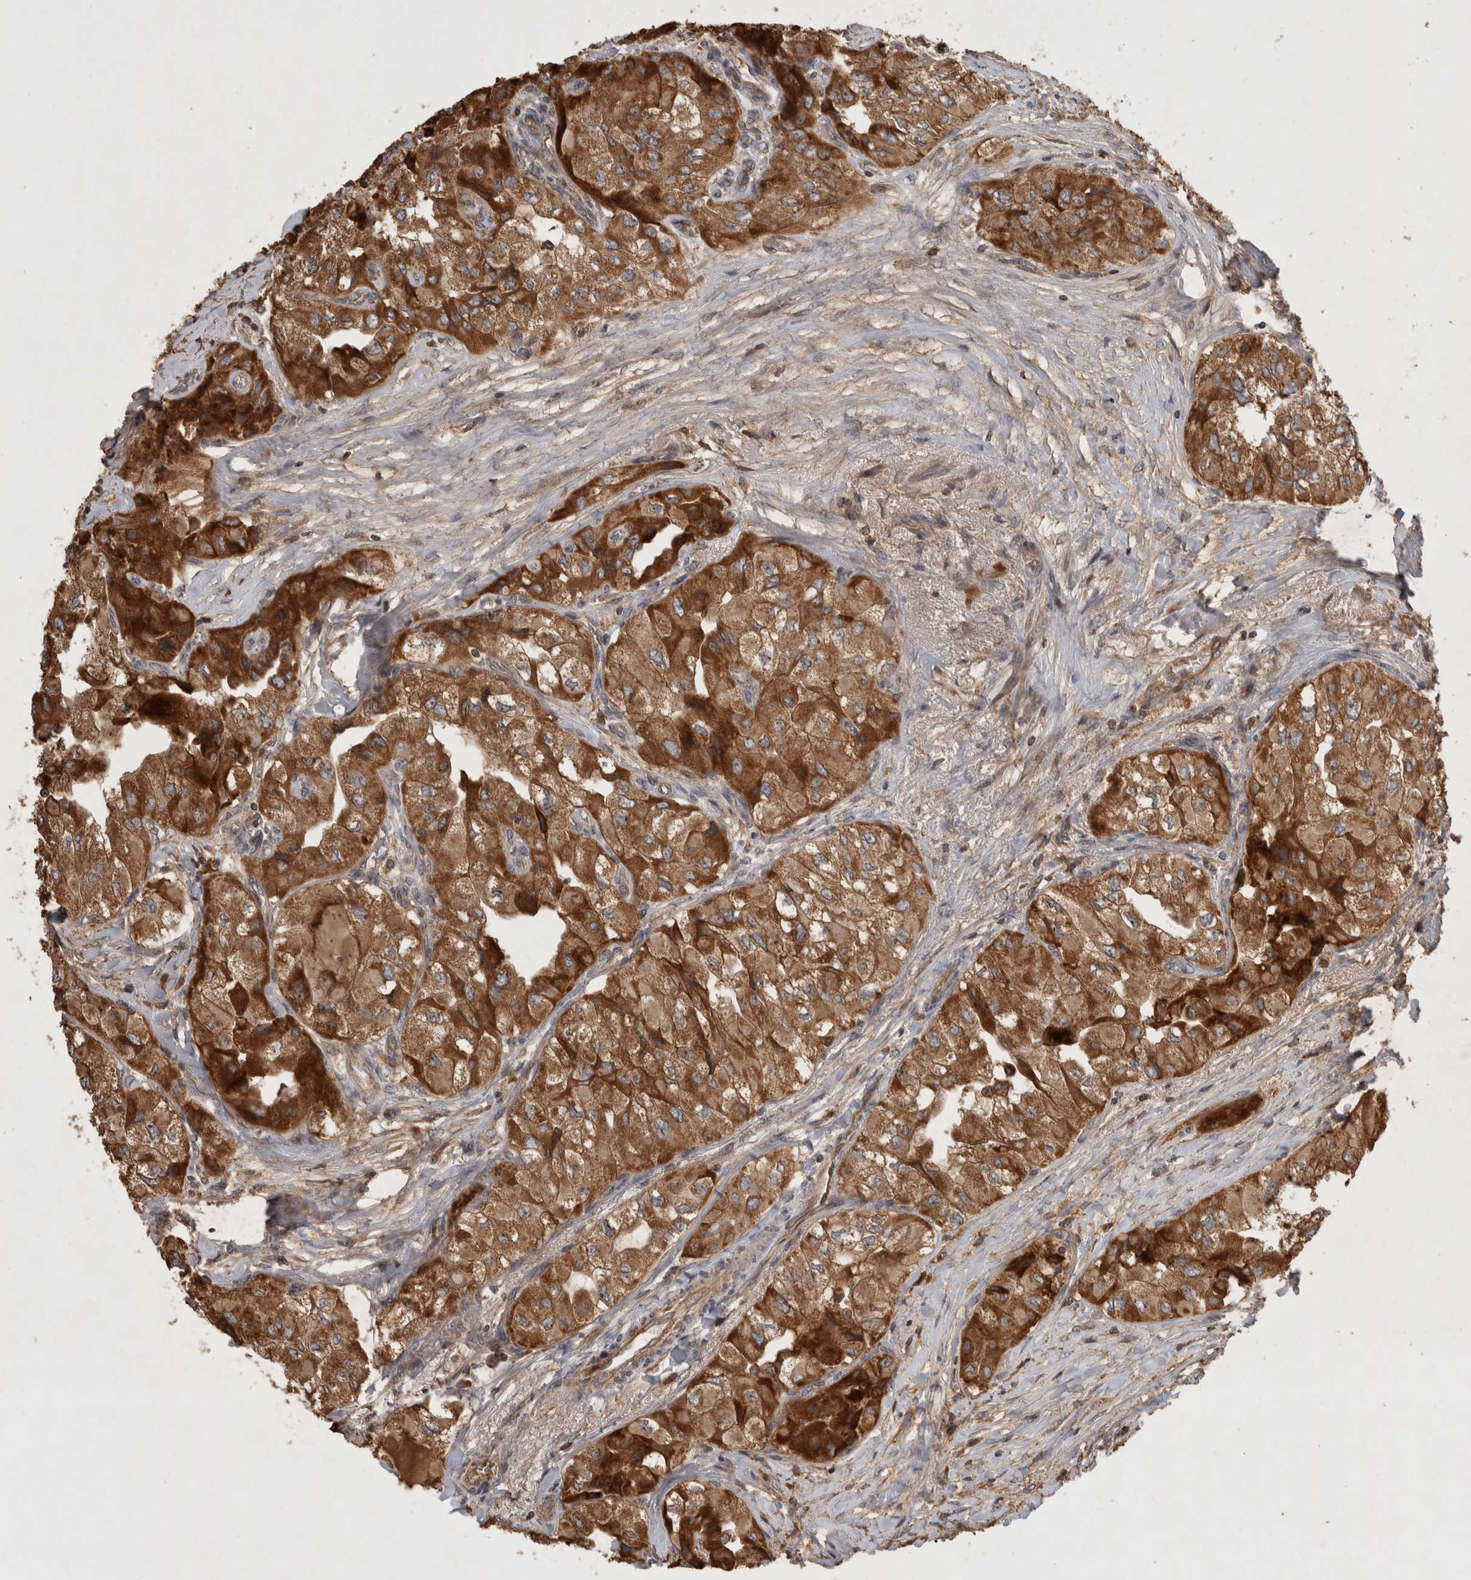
{"staining": {"intensity": "strong", "quantity": ">75%", "location": "cytoplasmic/membranous"}, "tissue": "thyroid cancer", "cell_type": "Tumor cells", "image_type": "cancer", "snomed": [{"axis": "morphology", "description": "Papillary adenocarcinoma, NOS"}, {"axis": "topography", "description": "Thyroid gland"}], "caption": "Immunohistochemical staining of thyroid cancer (papillary adenocarcinoma) exhibits high levels of strong cytoplasmic/membranous protein positivity in about >75% of tumor cells. The protein is stained brown, and the nuclei are stained in blue (DAB (3,3'-diaminobenzidine) IHC with brightfield microscopy, high magnification).", "gene": "SERAC1", "patient": {"sex": "female", "age": 59}}